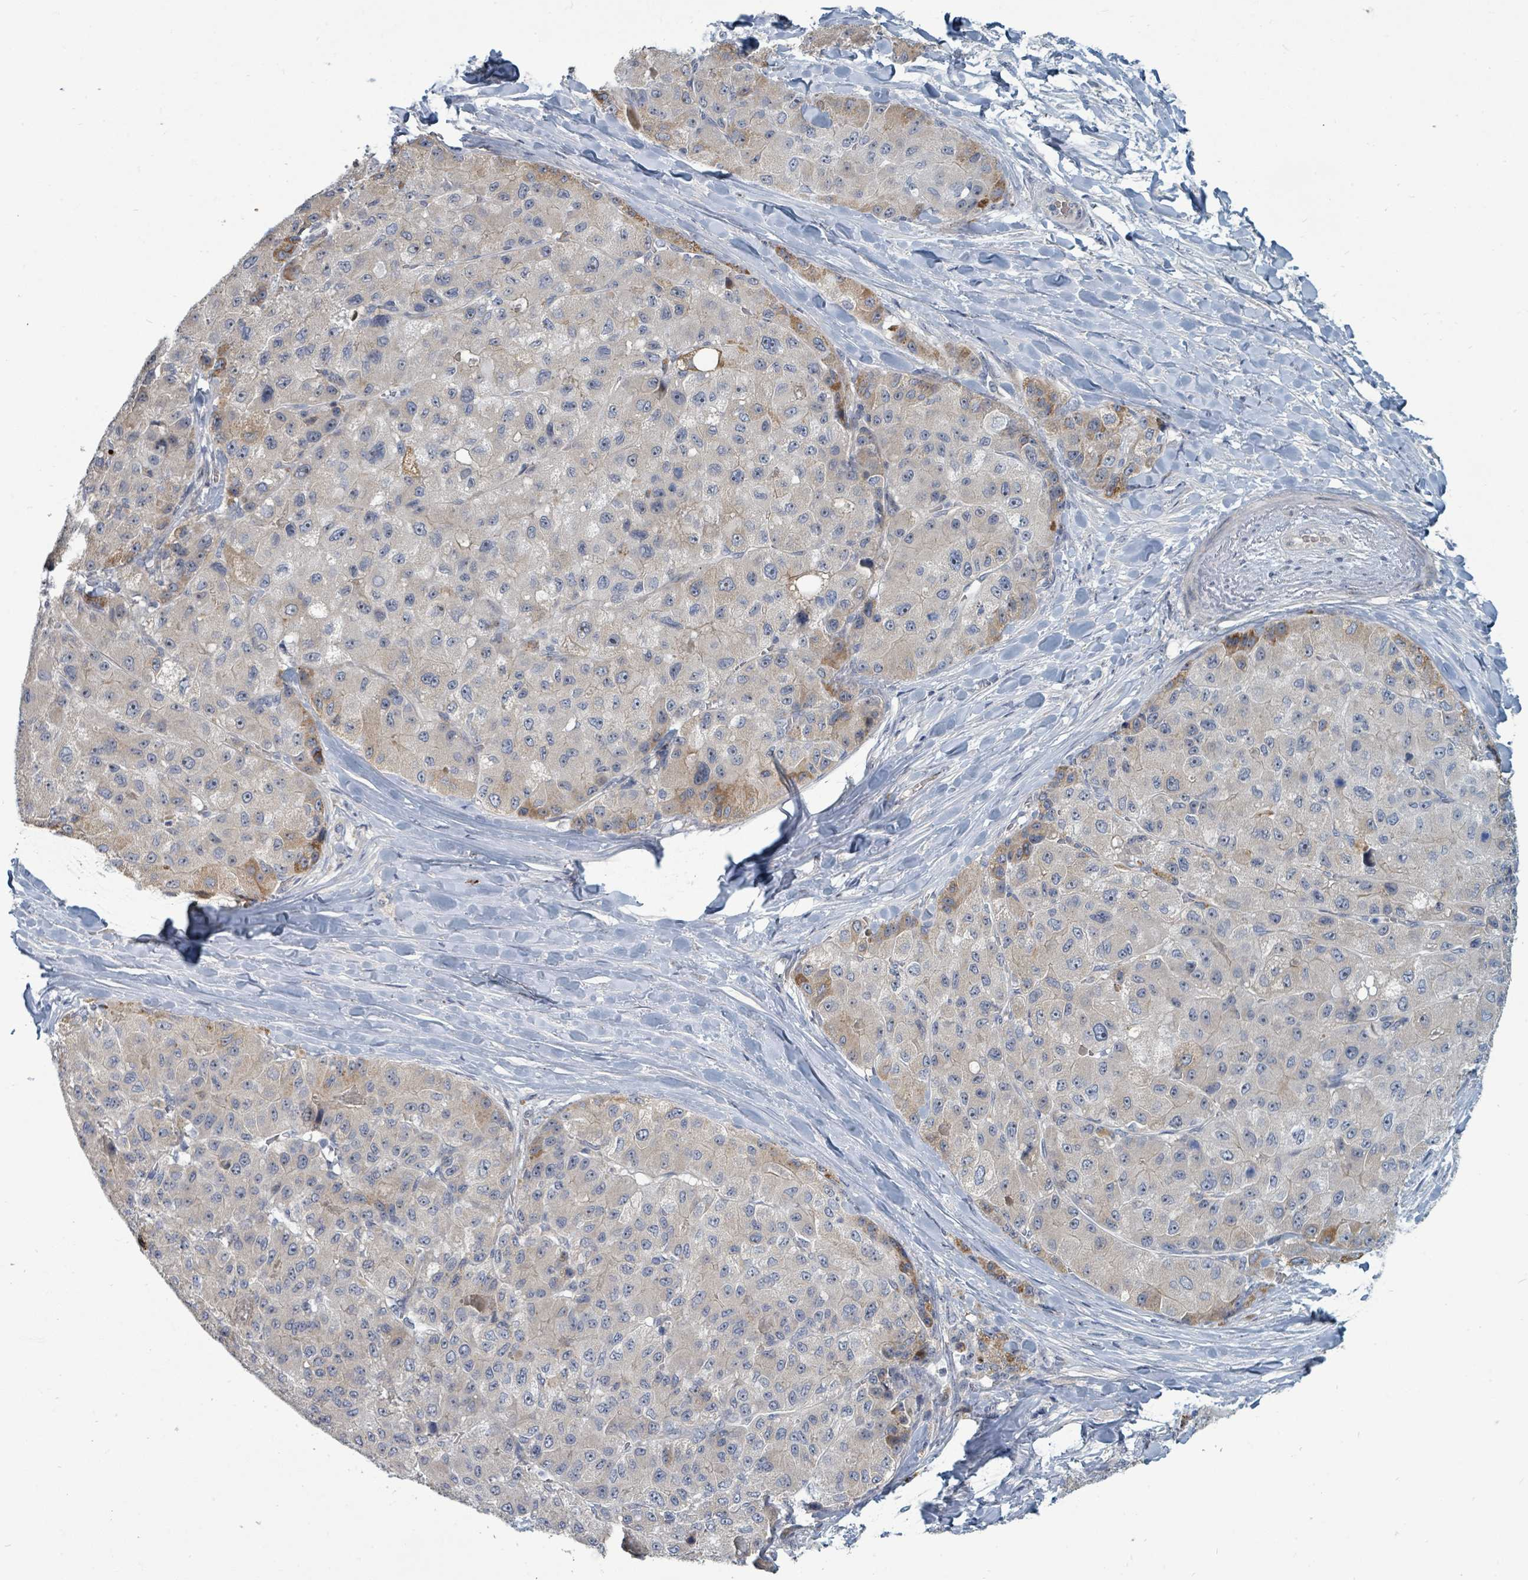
{"staining": {"intensity": "weak", "quantity": "<25%", "location": "cytoplasmic/membranous"}, "tissue": "liver cancer", "cell_type": "Tumor cells", "image_type": "cancer", "snomed": [{"axis": "morphology", "description": "Carcinoma, Hepatocellular, NOS"}, {"axis": "topography", "description": "Liver"}], "caption": "Immunohistochemistry micrograph of neoplastic tissue: liver cancer stained with DAB exhibits no significant protein expression in tumor cells.", "gene": "TRDMT1", "patient": {"sex": "male", "age": 80}}